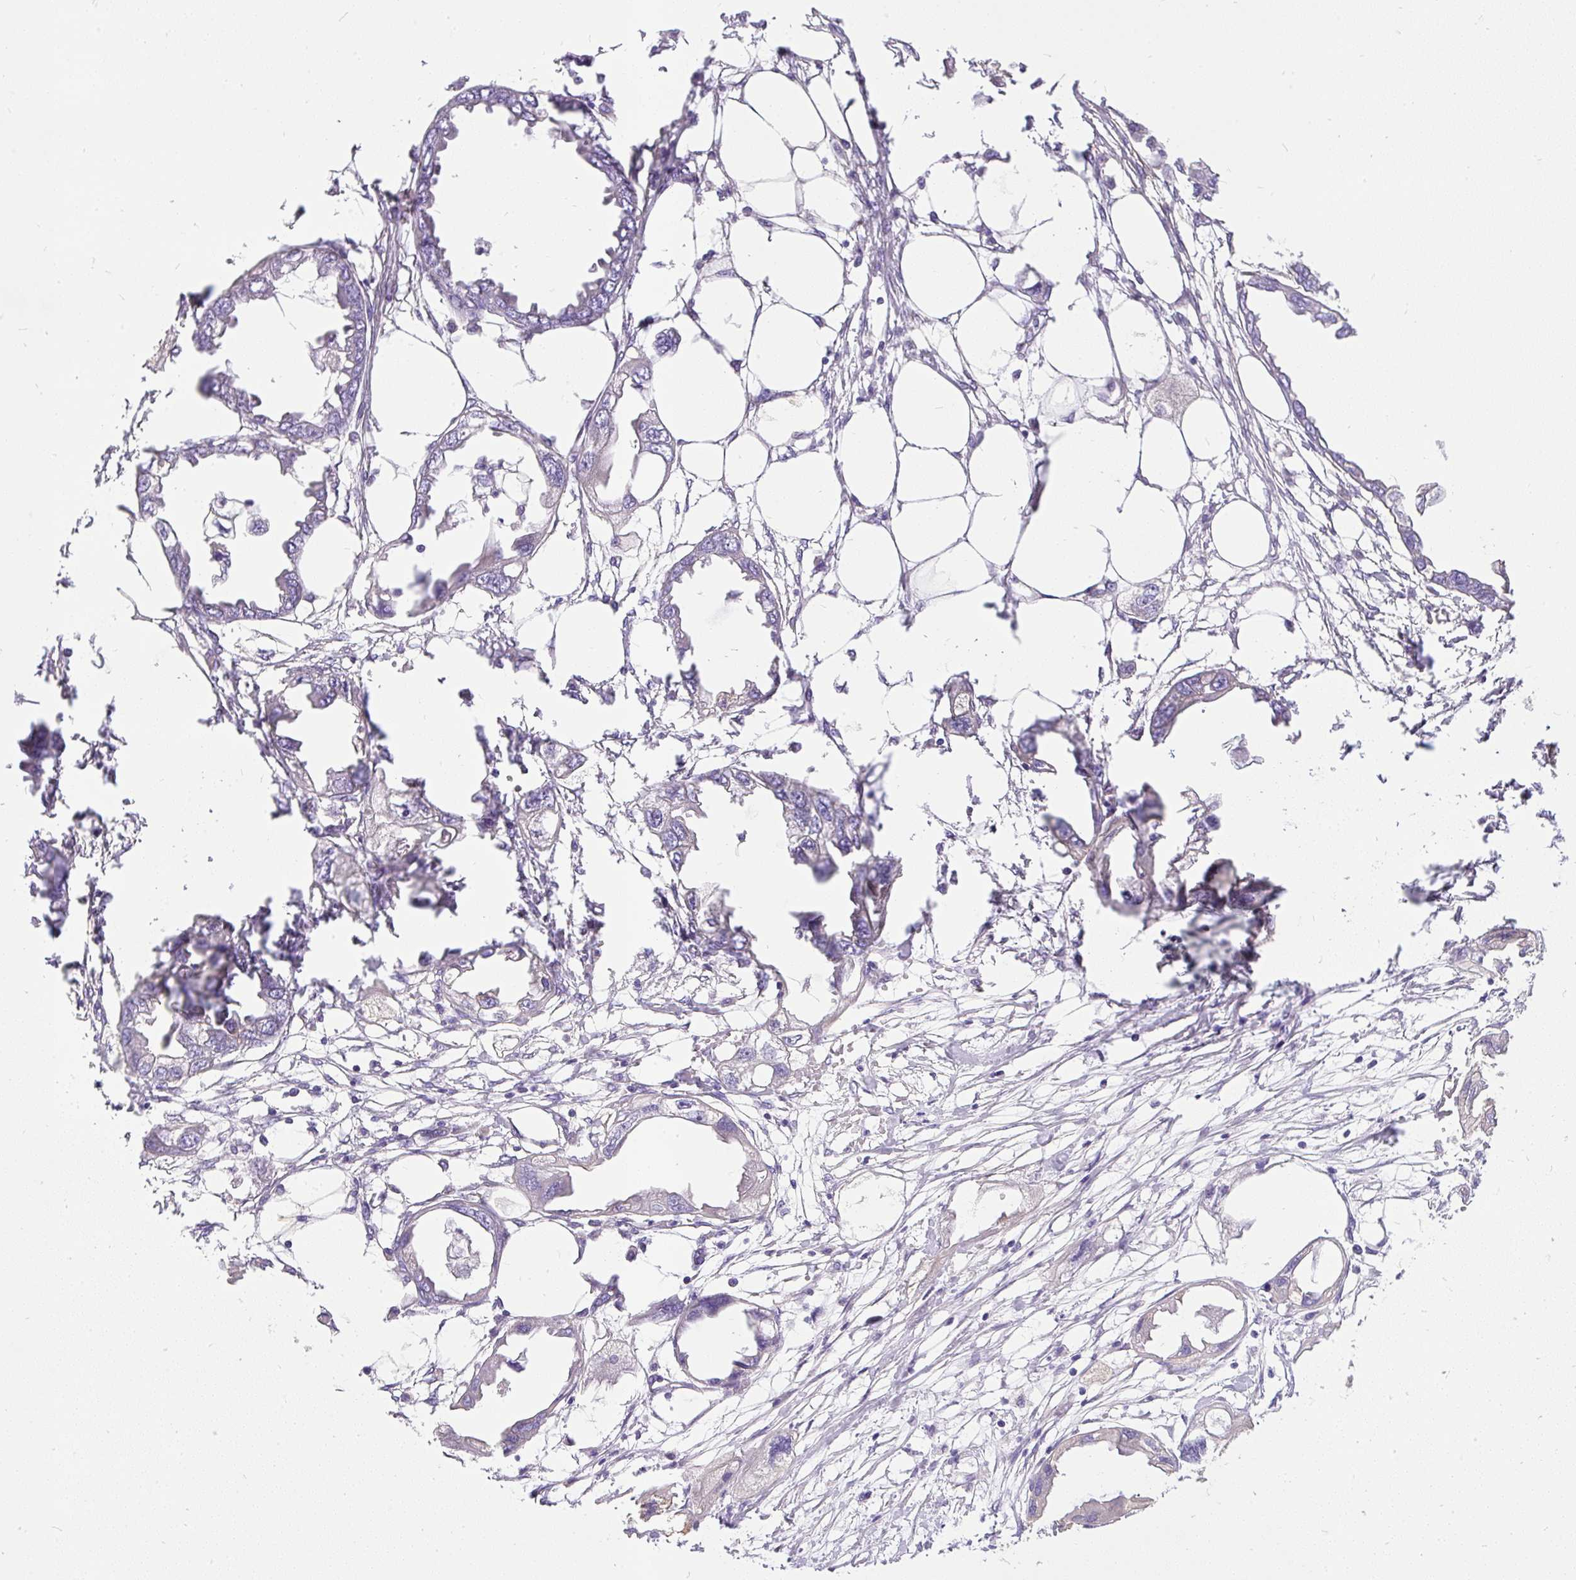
{"staining": {"intensity": "negative", "quantity": "none", "location": "none"}, "tissue": "endometrial cancer", "cell_type": "Tumor cells", "image_type": "cancer", "snomed": [{"axis": "morphology", "description": "Adenocarcinoma, NOS"}, {"axis": "morphology", "description": "Adenocarcinoma, metastatic, NOS"}, {"axis": "topography", "description": "Adipose tissue"}, {"axis": "topography", "description": "Endometrium"}], "caption": "This is an IHC photomicrograph of endometrial cancer (metastatic adenocarcinoma). There is no staining in tumor cells.", "gene": "GBX1", "patient": {"sex": "female", "age": 67}}